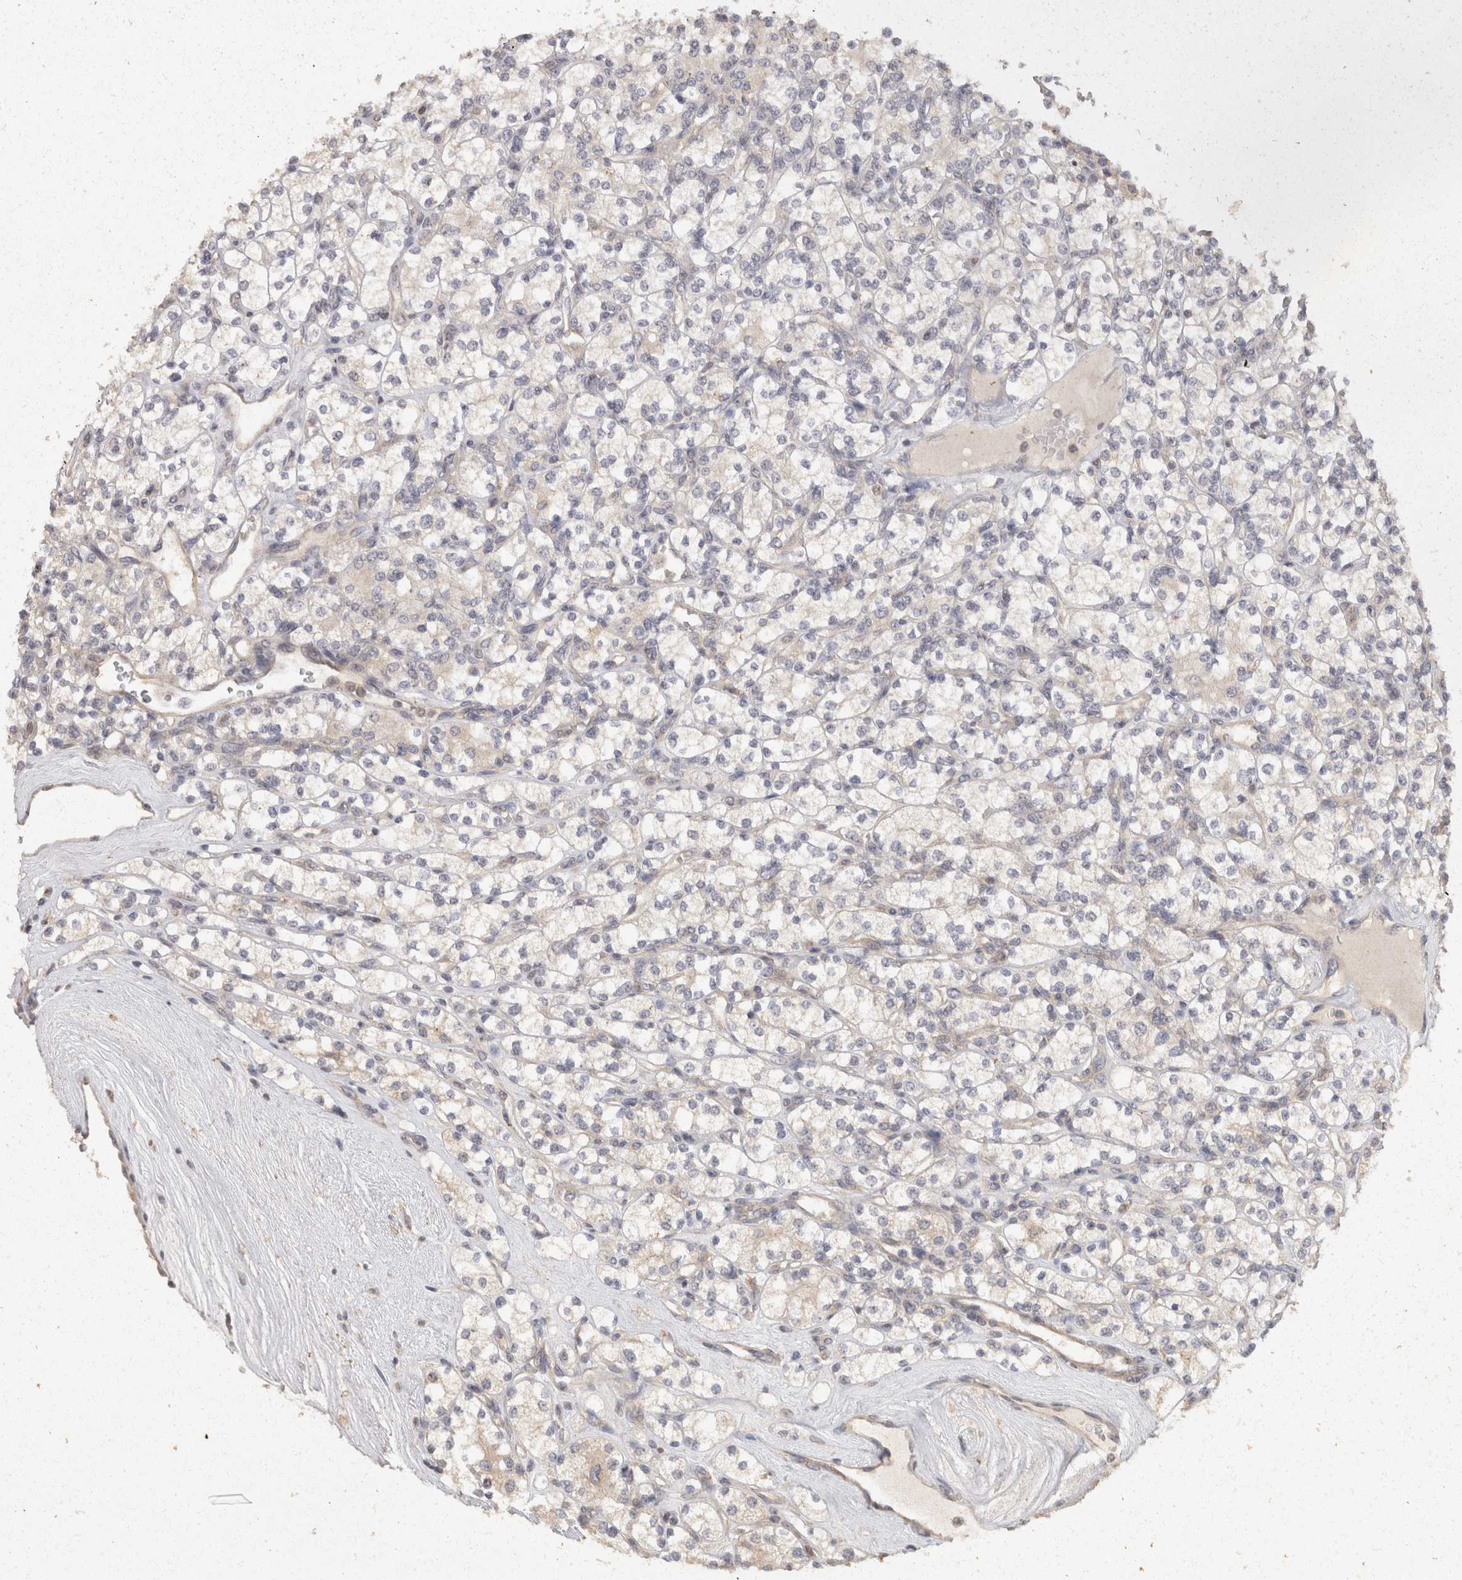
{"staining": {"intensity": "negative", "quantity": "none", "location": "none"}, "tissue": "renal cancer", "cell_type": "Tumor cells", "image_type": "cancer", "snomed": [{"axis": "morphology", "description": "Adenocarcinoma, NOS"}, {"axis": "topography", "description": "Kidney"}], "caption": "Immunohistochemical staining of human renal cancer displays no significant staining in tumor cells.", "gene": "ACAT2", "patient": {"sex": "male", "age": 77}}